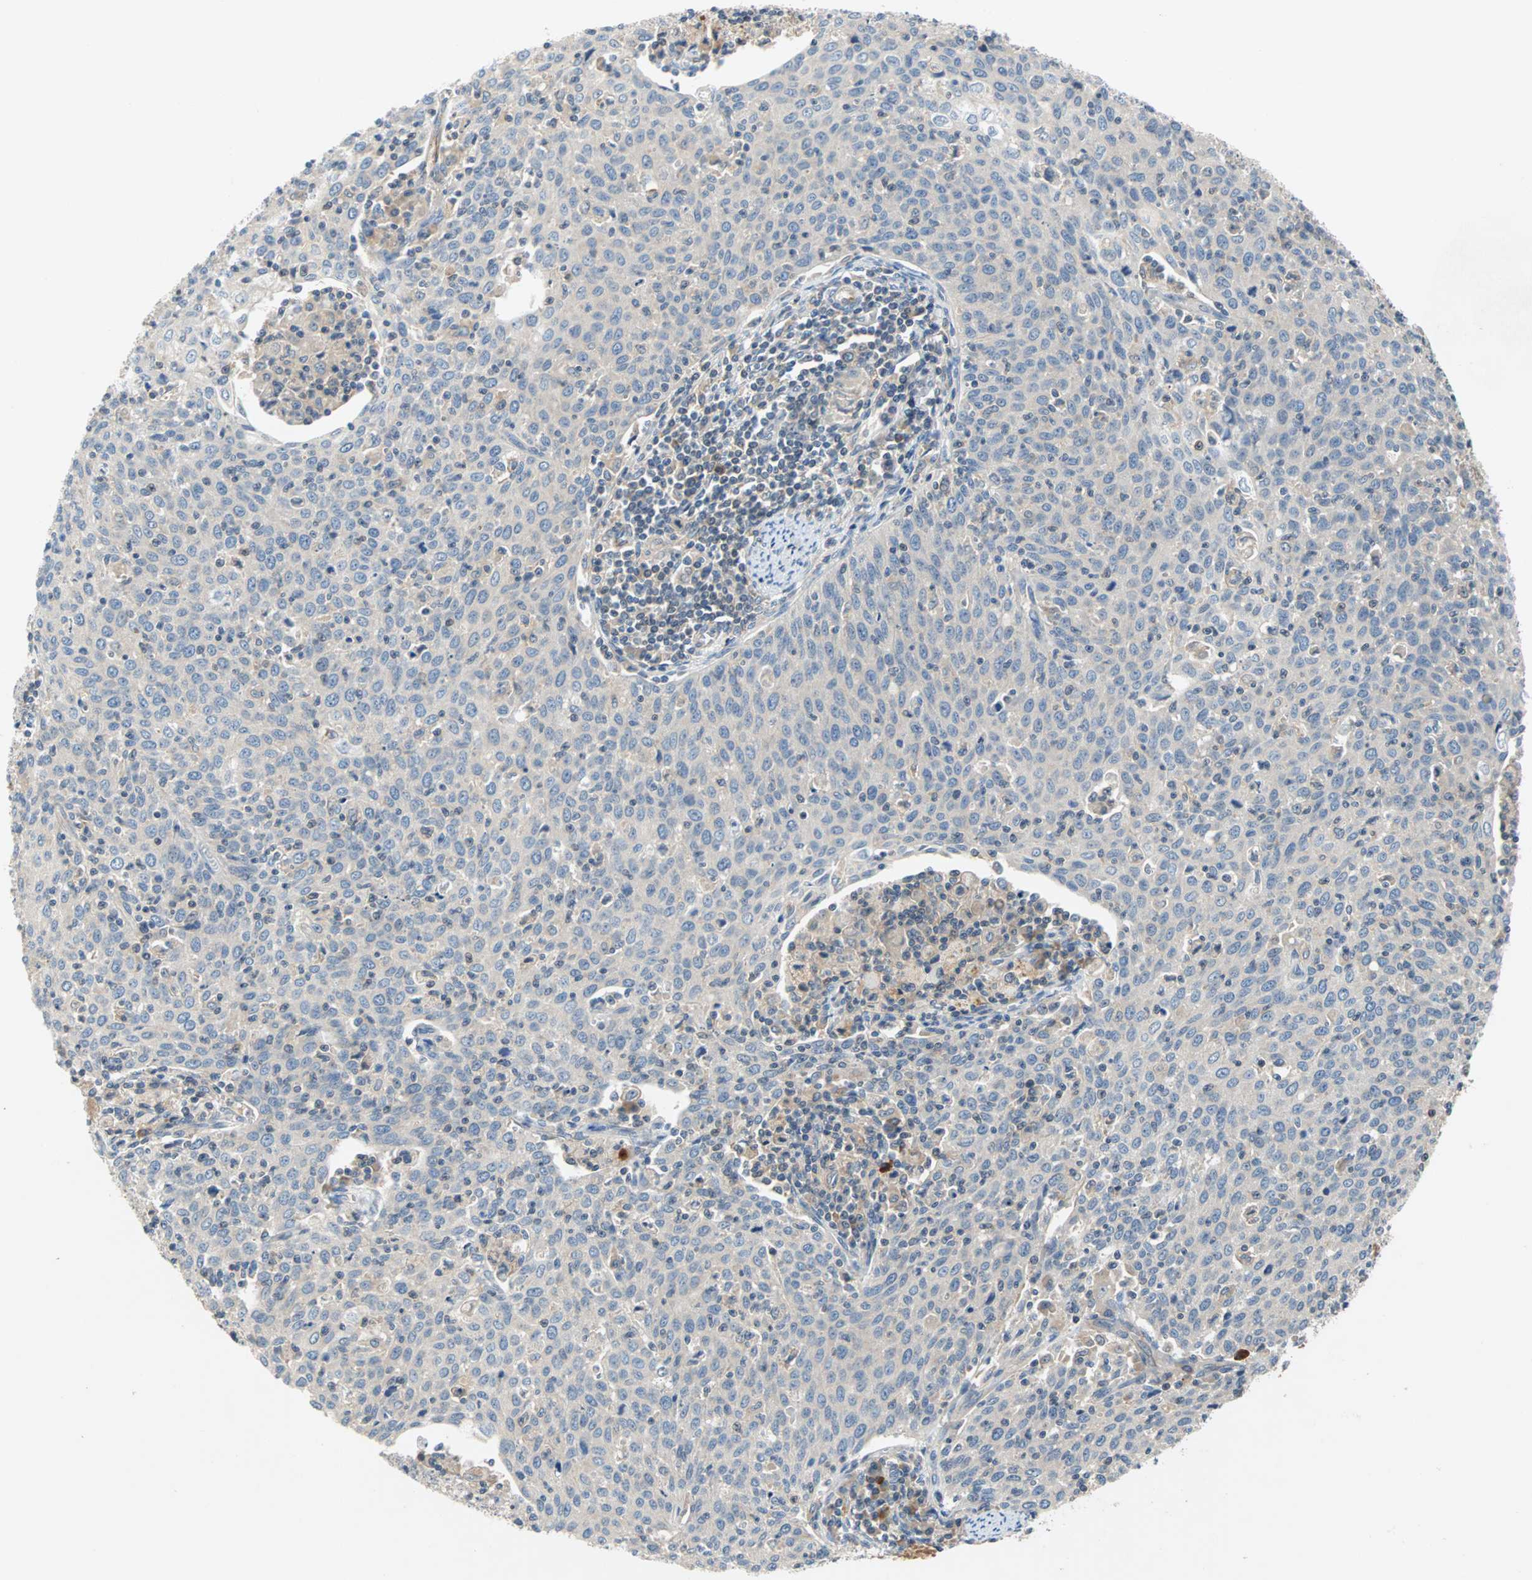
{"staining": {"intensity": "negative", "quantity": "none", "location": "none"}, "tissue": "cervical cancer", "cell_type": "Tumor cells", "image_type": "cancer", "snomed": [{"axis": "morphology", "description": "Squamous cell carcinoma, NOS"}, {"axis": "topography", "description": "Cervix"}], "caption": "There is no significant staining in tumor cells of cervical cancer (squamous cell carcinoma).", "gene": "MAP4K1", "patient": {"sex": "female", "age": 38}}